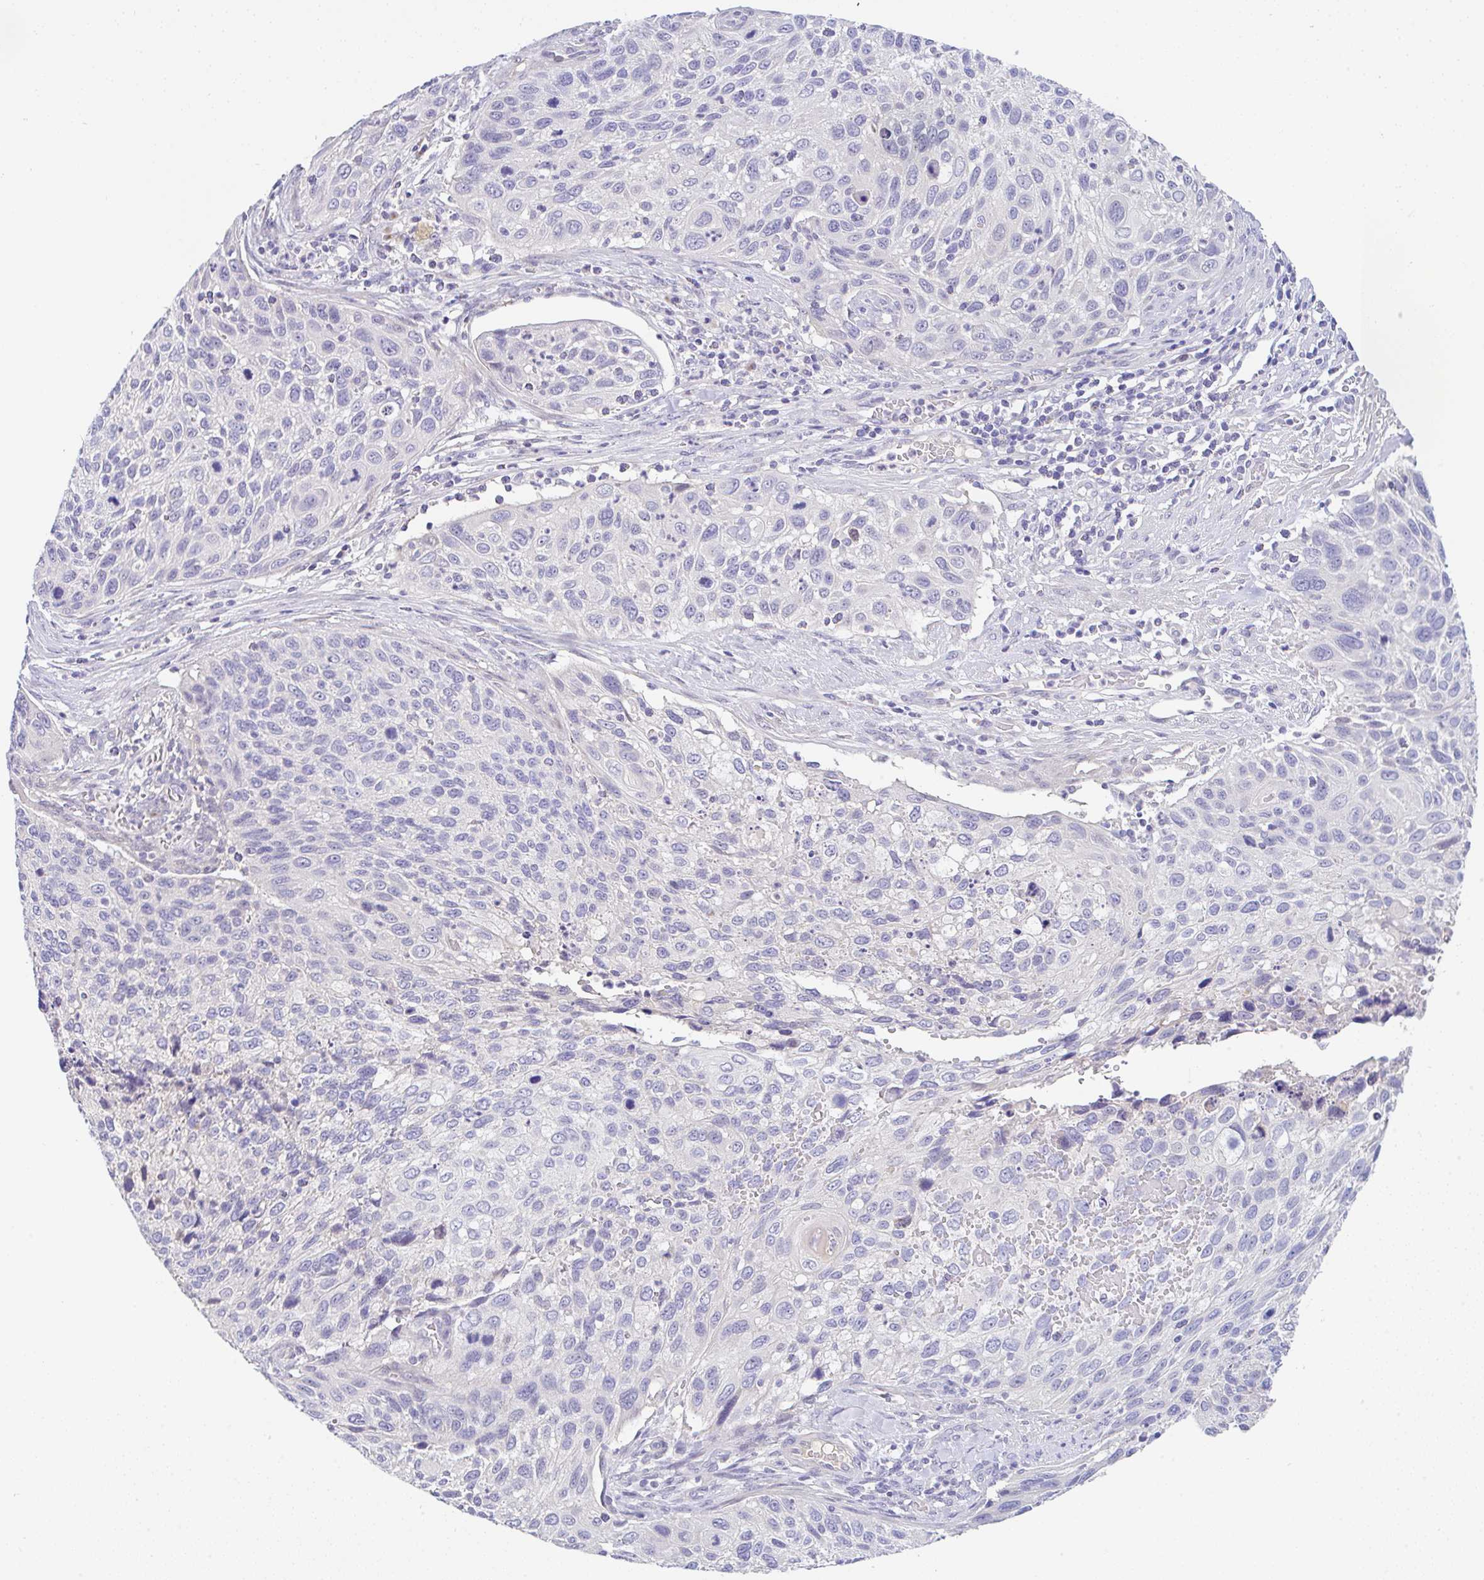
{"staining": {"intensity": "negative", "quantity": "none", "location": "none"}, "tissue": "cervical cancer", "cell_type": "Tumor cells", "image_type": "cancer", "snomed": [{"axis": "morphology", "description": "Squamous cell carcinoma, NOS"}, {"axis": "topography", "description": "Cervix"}], "caption": "There is no significant positivity in tumor cells of cervical cancer (squamous cell carcinoma). (DAB IHC with hematoxylin counter stain).", "gene": "SERPINE3", "patient": {"sex": "female", "age": 70}}